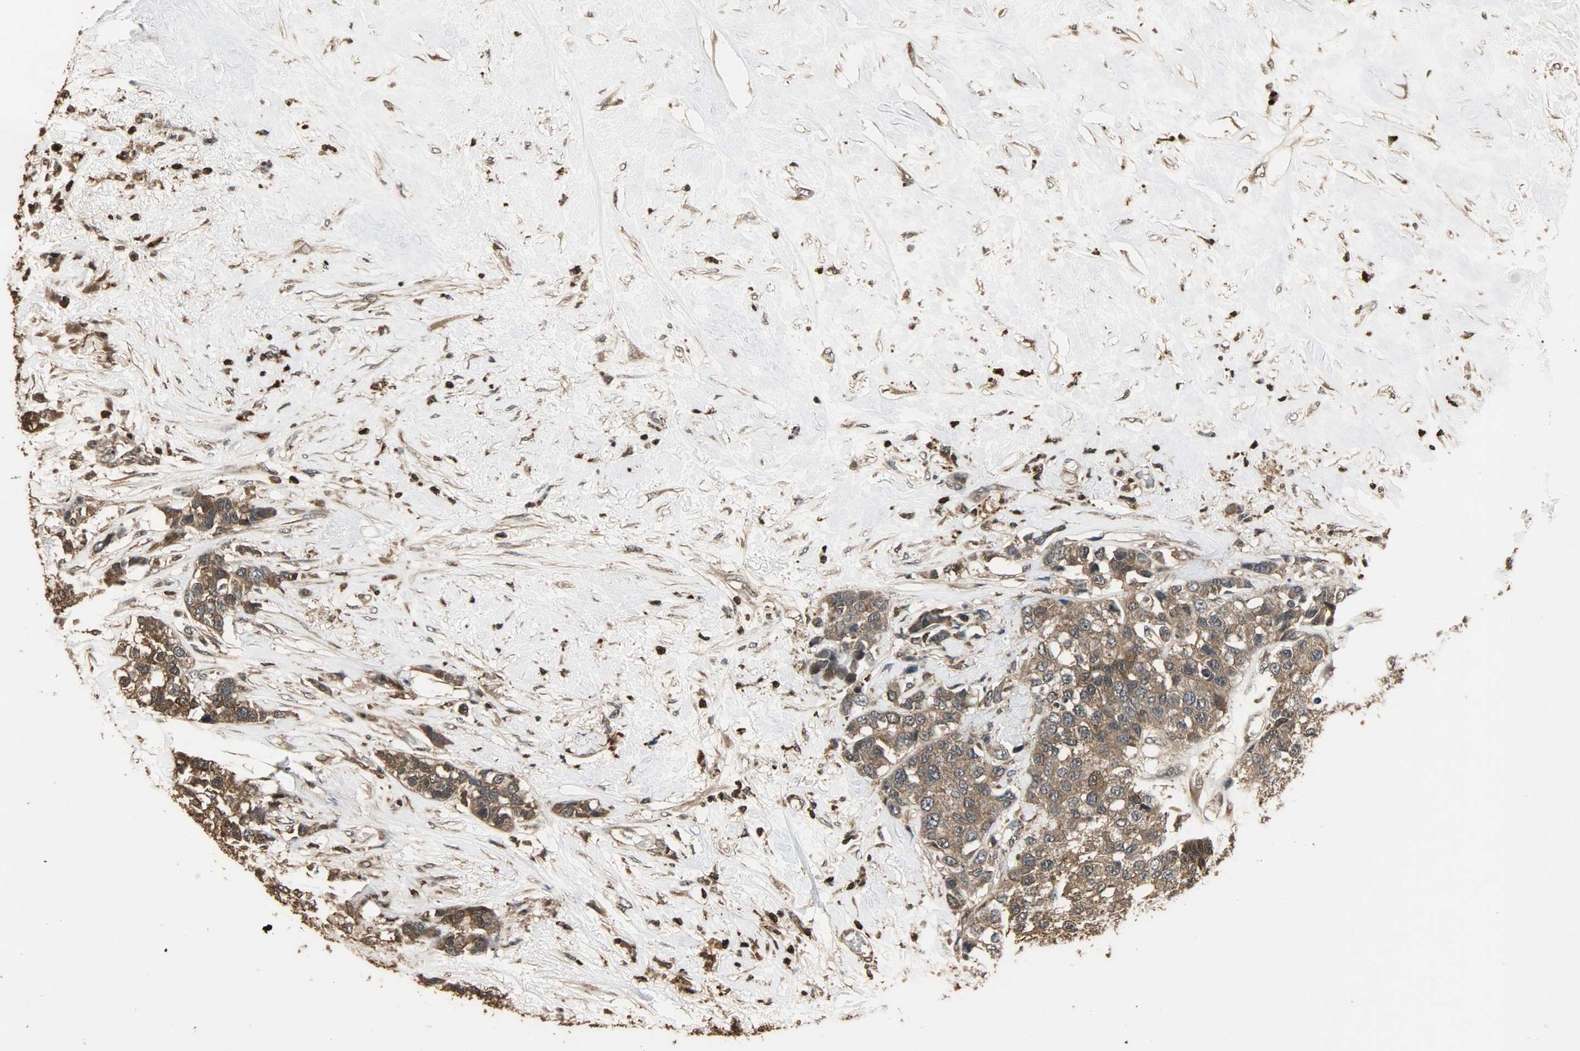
{"staining": {"intensity": "strong", "quantity": ">75%", "location": "cytoplasmic/membranous,nuclear"}, "tissue": "breast cancer", "cell_type": "Tumor cells", "image_type": "cancer", "snomed": [{"axis": "morphology", "description": "Duct carcinoma"}, {"axis": "topography", "description": "Breast"}], "caption": "IHC of breast infiltrating ductal carcinoma reveals high levels of strong cytoplasmic/membranous and nuclear expression in about >75% of tumor cells.", "gene": "YWHAZ", "patient": {"sex": "female", "age": 51}}